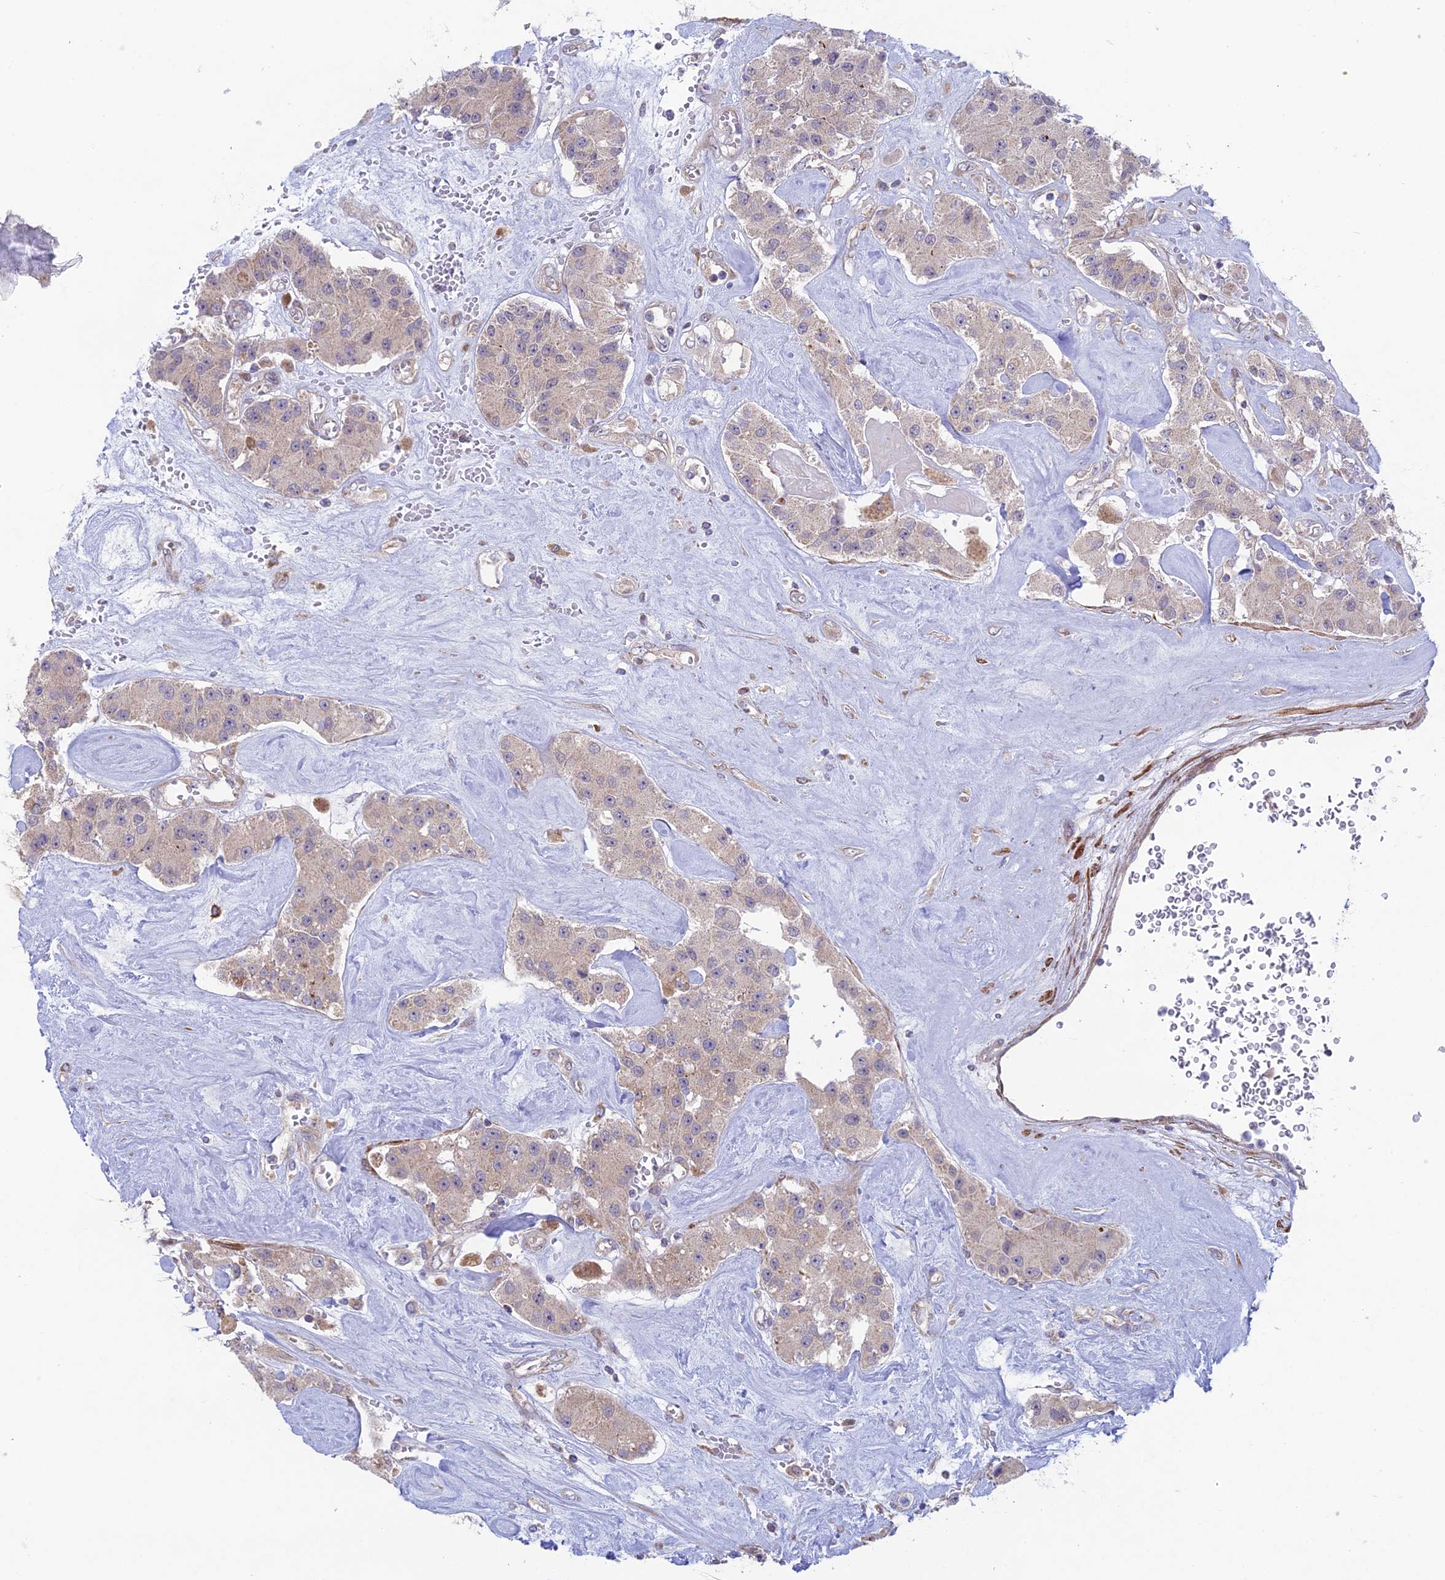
{"staining": {"intensity": "weak", "quantity": ">75%", "location": "cytoplasmic/membranous"}, "tissue": "carcinoid", "cell_type": "Tumor cells", "image_type": "cancer", "snomed": [{"axis": "morphology", "description": "Carcinoid, malignant, NOS"}, {"axis": "topography", "description": "Pancreas"}], "caption": "Immunohistochemical staining of malignant carcinoid demonstrates weak cytoplasmic/membranous protein staining in approximately >75% of tumor cells.", "gene": "INCA1", "patient": {"sex": "male", "age": 41}}